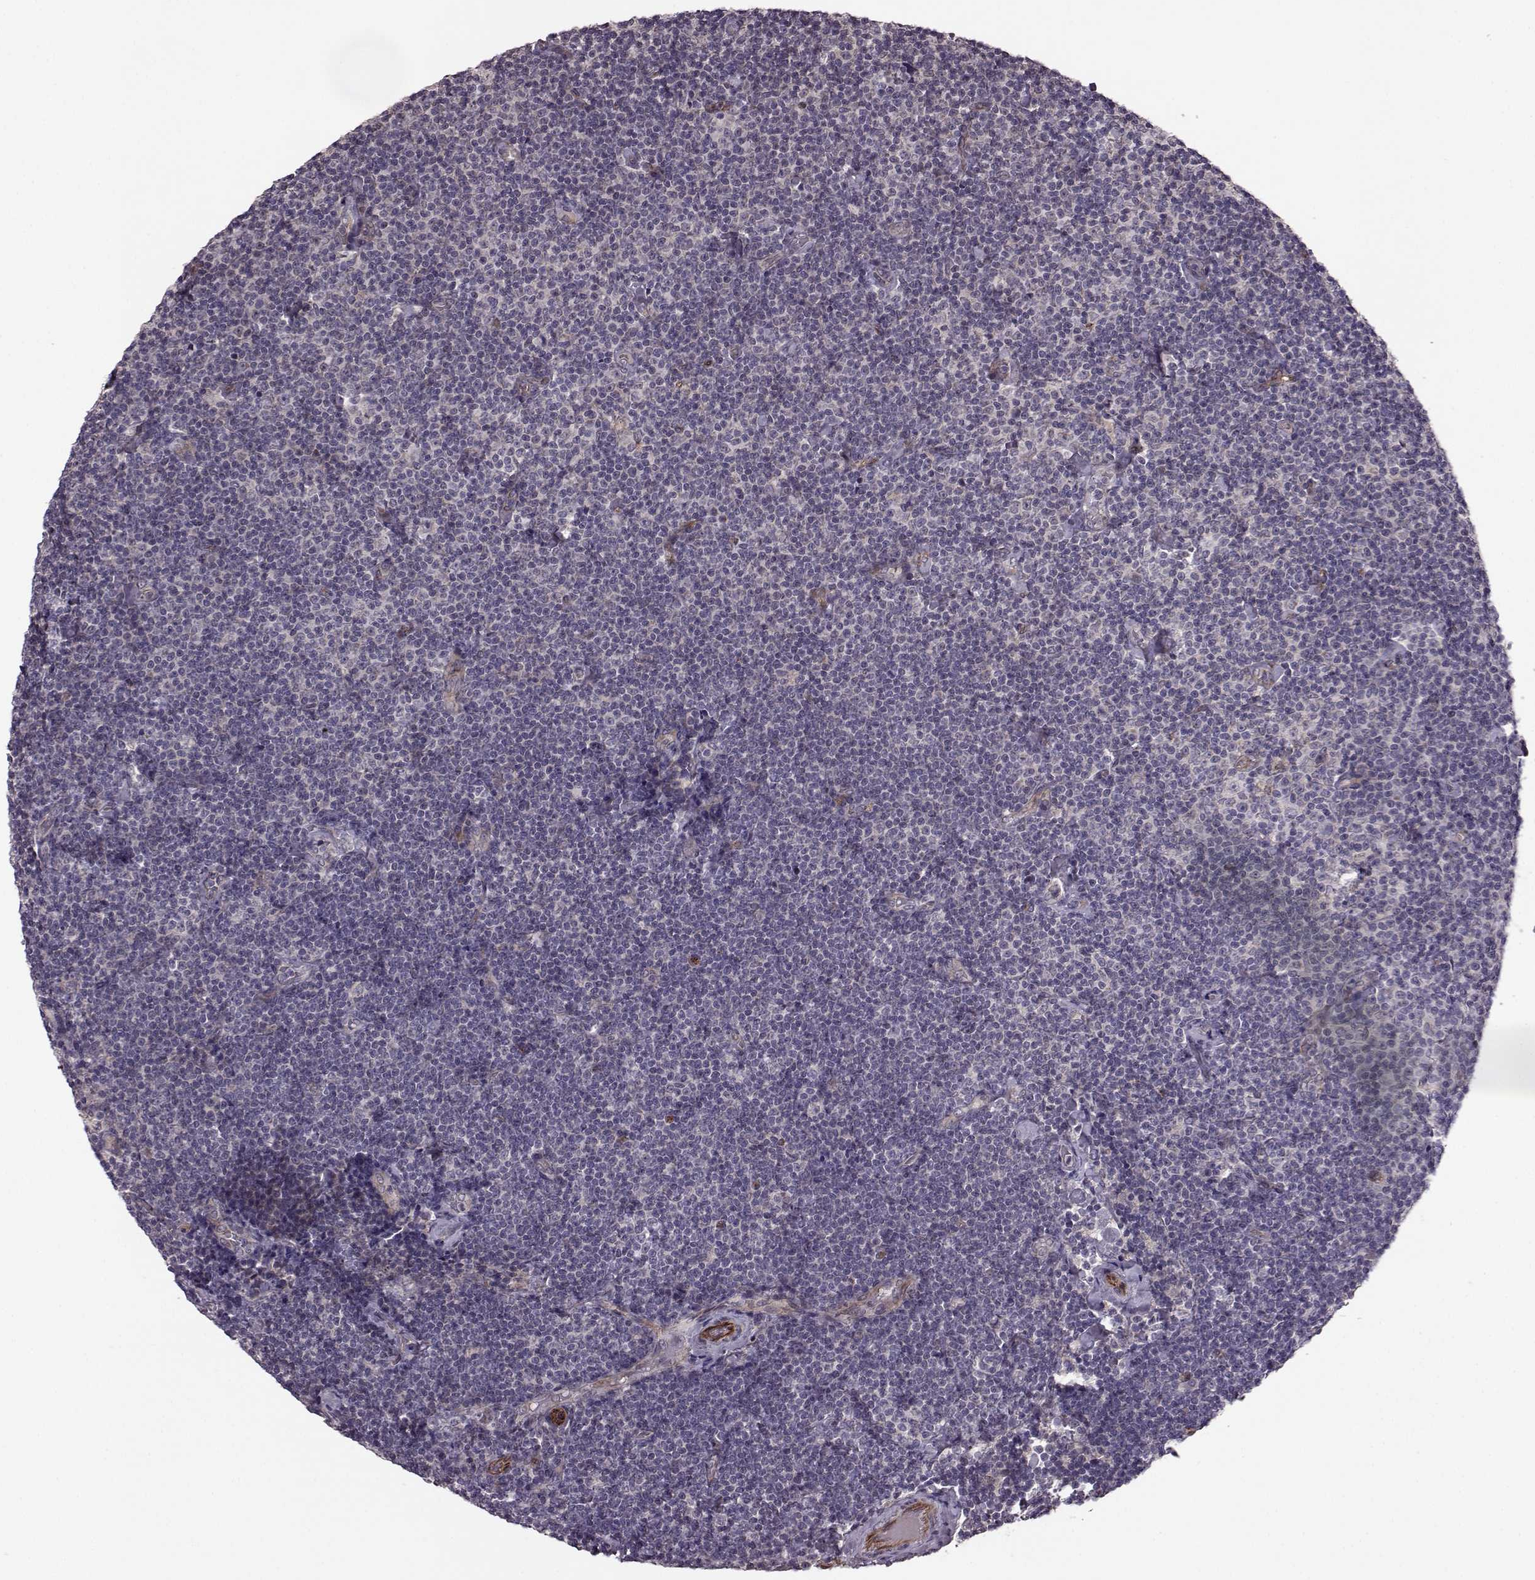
{"staining": {"intensity": "negative", "quantity": "none", "location": "none"}, "tissue": "lymphoma", "cell_type": "Tumor cells", "image_type": "cancer", "snomed": [{"axis": "morphology", "description": "Malignant lymphoma, non-Hodgkin's type, Low grade"}, {"axis": "topography", "description": "Lymph node"}], "caption": "Immunohistochemistry (IHC) micrograph of neoplastic tissue: human lymphoma stained with DAB exhibits no significant protein positivity in tumor cells. The staining is performed using DAB brown chromogen with nuclei counter-stained in using hematoxylin.", "gene": "SYNPO", "patient": {"sex": "male", "age": 81}}